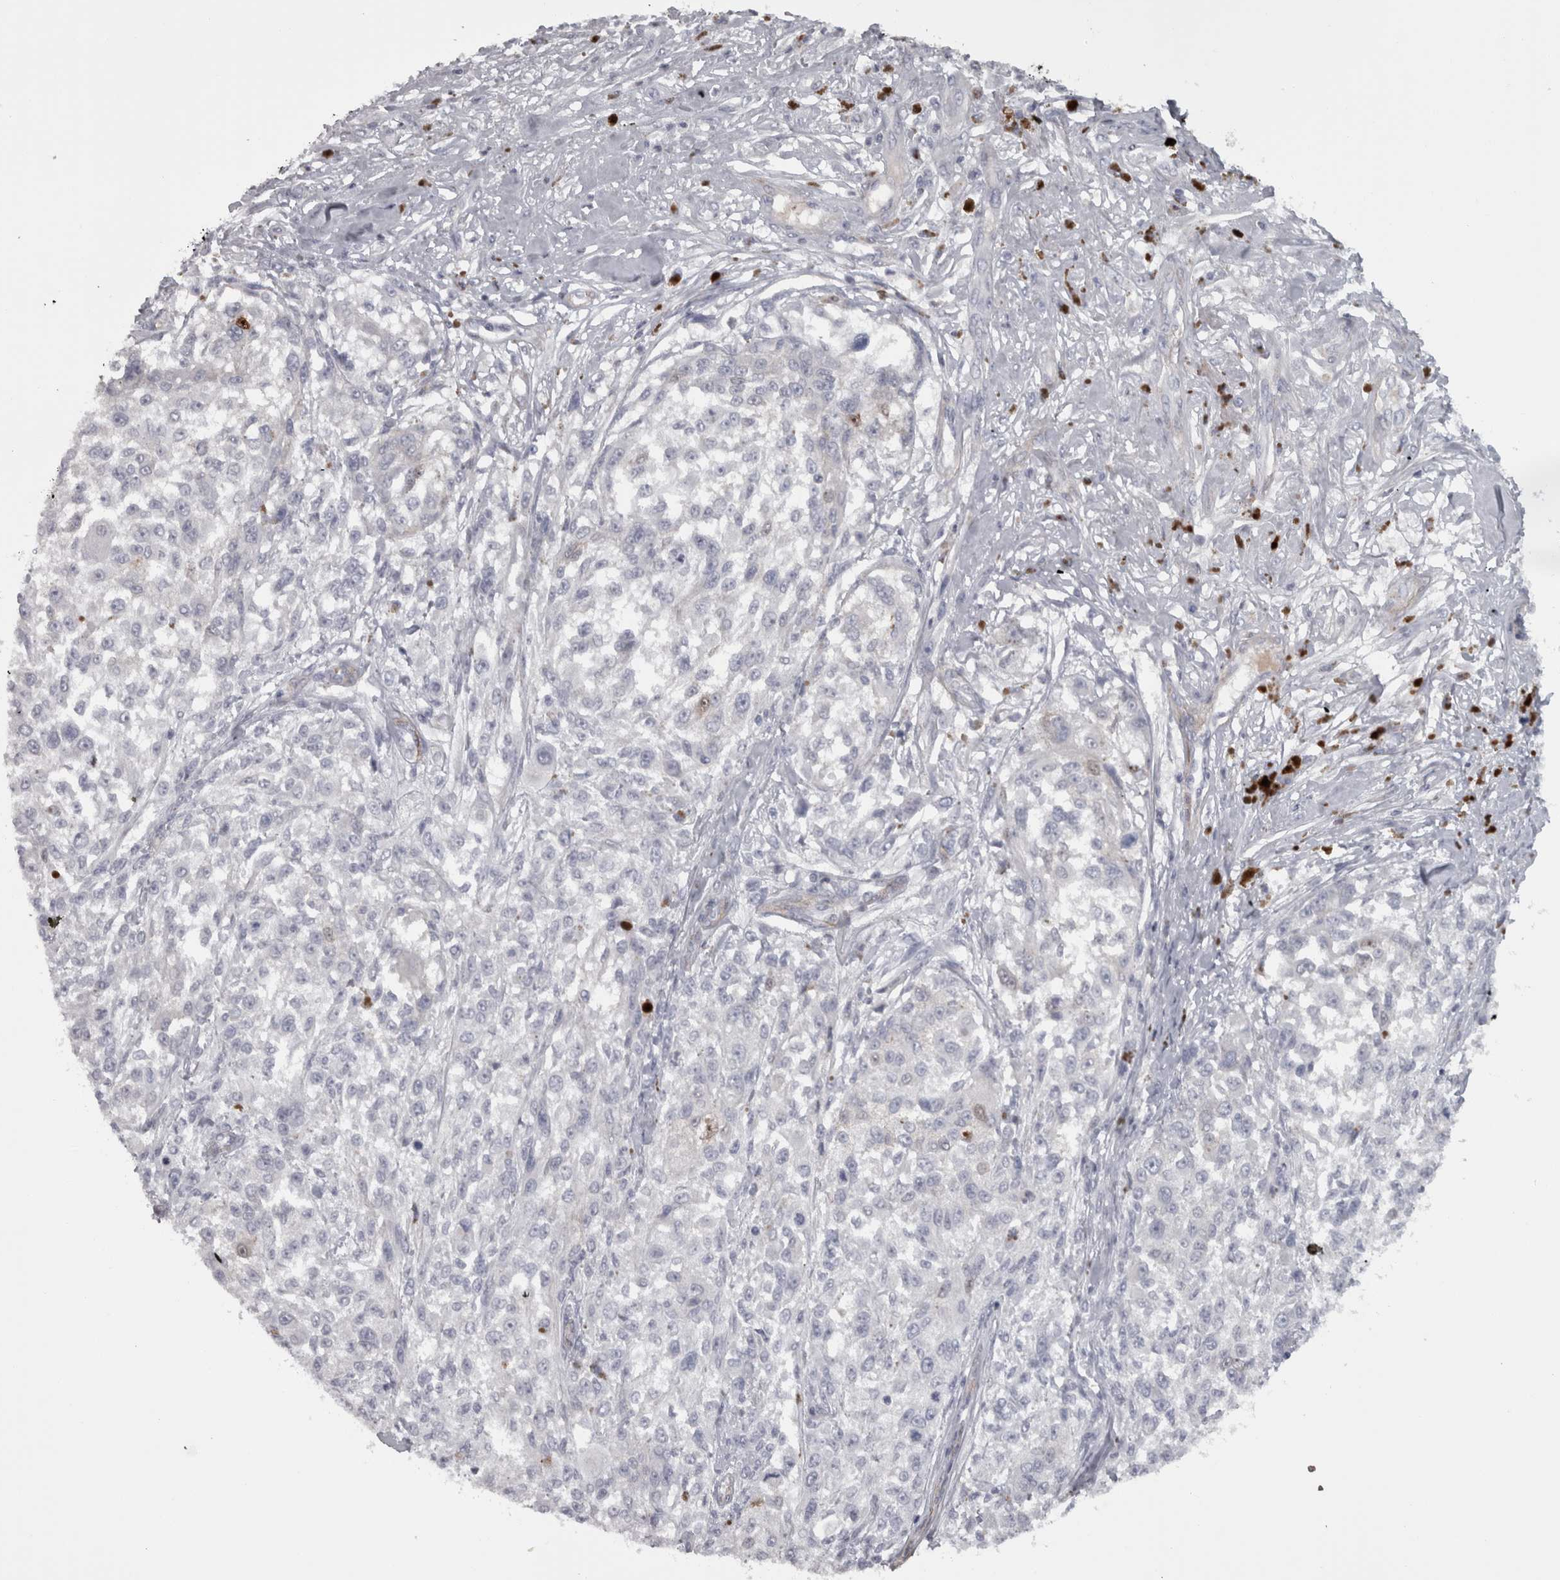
{"staining": {"intensity": "negative", "quantity": "none", "location": "none"}, "tissue": "melanoma", "cell_type": "Tumor cells", "image_type": "cancer", "snomed": [{"axis": "morphology", "description": "Necrosis, NOS"}, {"axis": "morphology", "description": "Malignant melanoma, NOS"}, {"axis": "topography", "description": "Skin"}], "caption": "Immunohistochemical staining of human melanoma shows no significant expression in tumor cells. (DAB immunohistochemistry (IHC) visualized using brightfield microscopy, high magnification).", "gene": "PPP1R12B", "patient": {"sex": "female", "age": 87}}